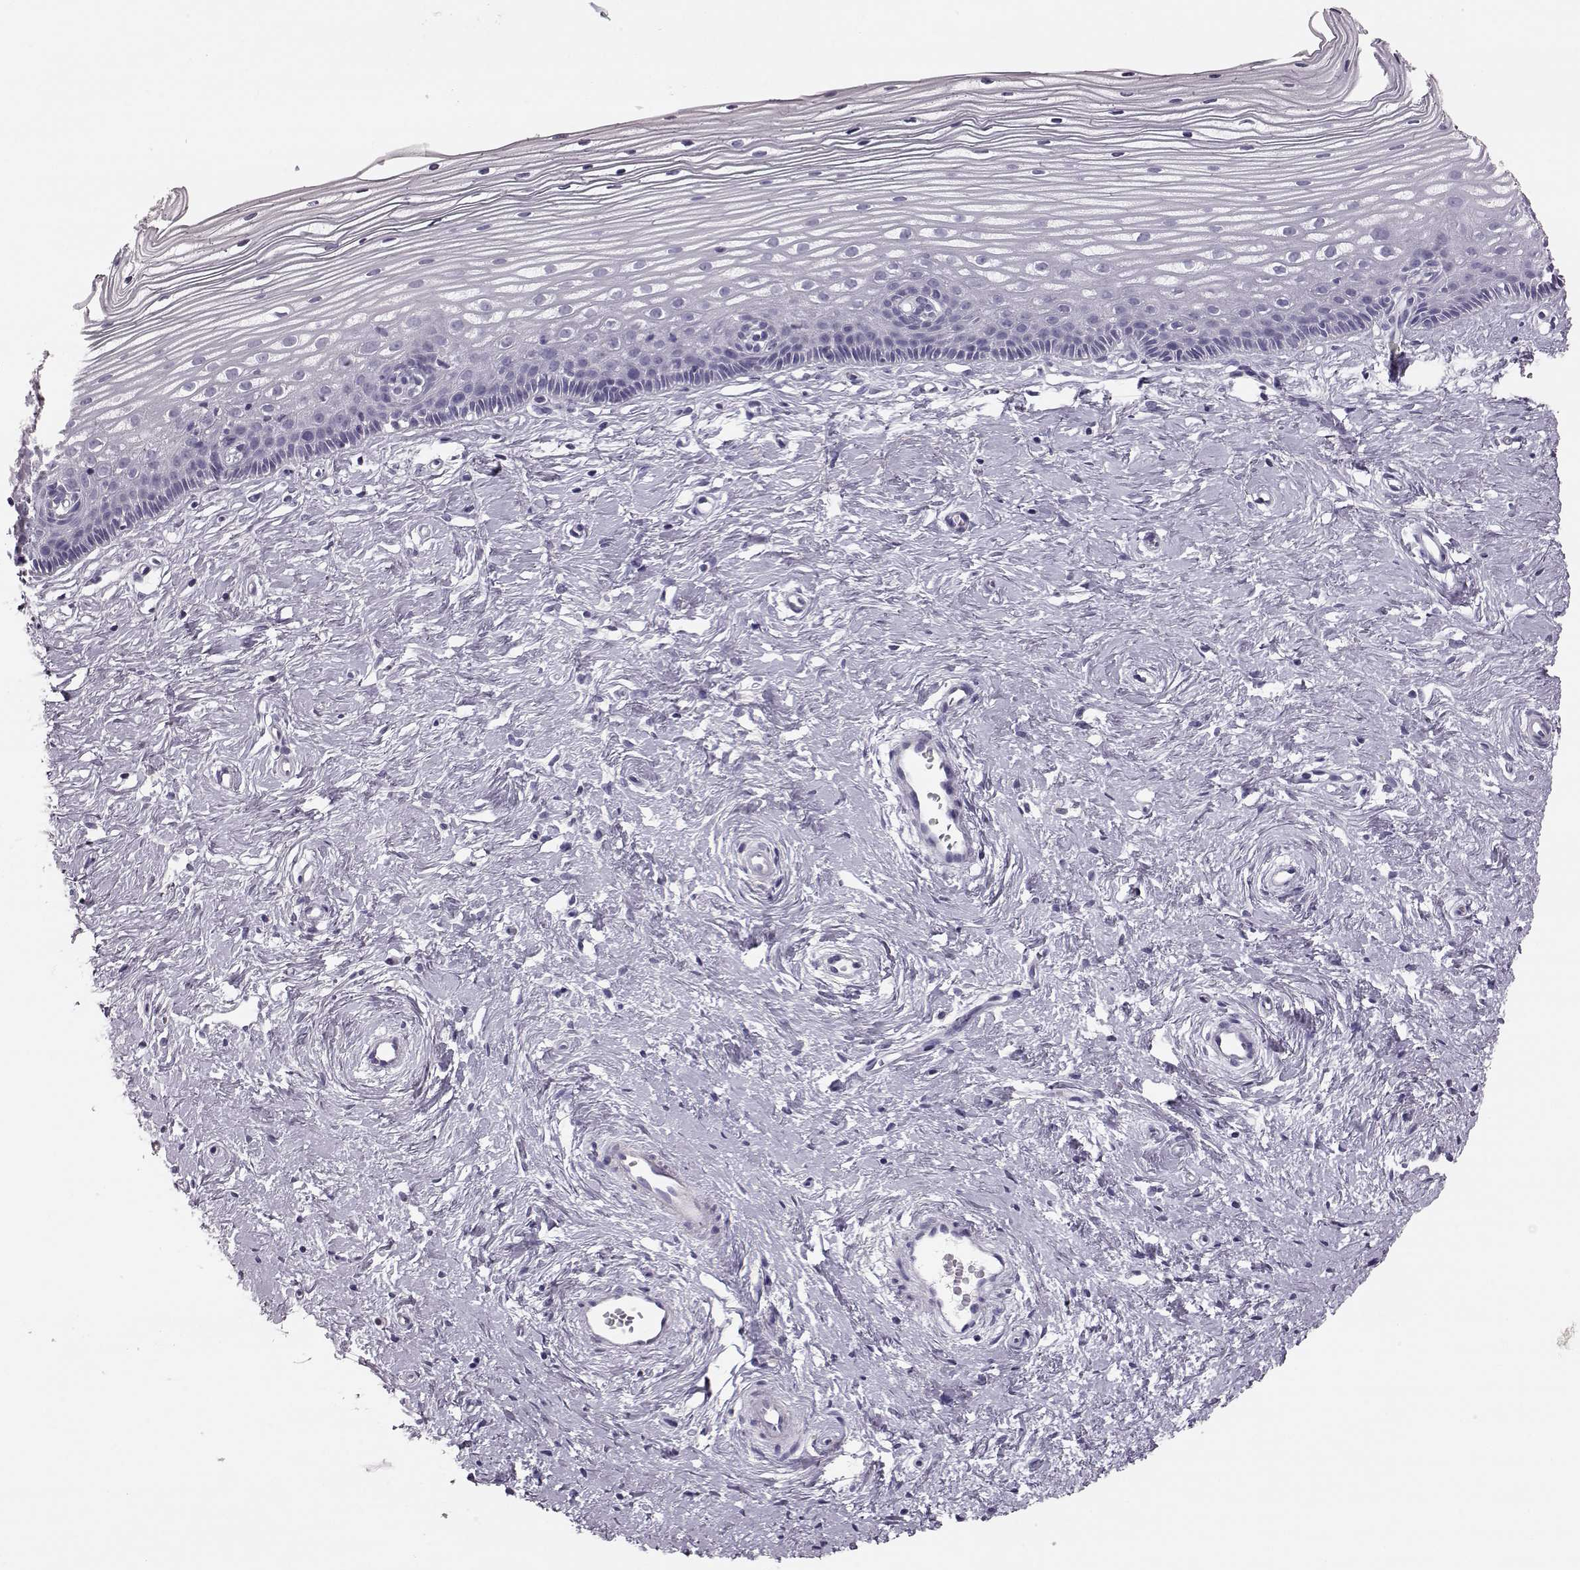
{"staining": {"intensity": "negative", "quantity": "none", "location": "none"}, "tissue": "cervix", "cell_type": "Glandular cells", "image_type": "normal", "snomed": [{"axis": "morphology", "description": "Normal tissue, NOS"}, {"axis": "topography", "description": "Cervix"}], "caption": "There is no significant staining in glandular cells of cervix. (Immunohistochemistry, brightfield microscopy, high magnification).", "gene": "BFSP2", "patient": {"sex": "female", "age": 40}}